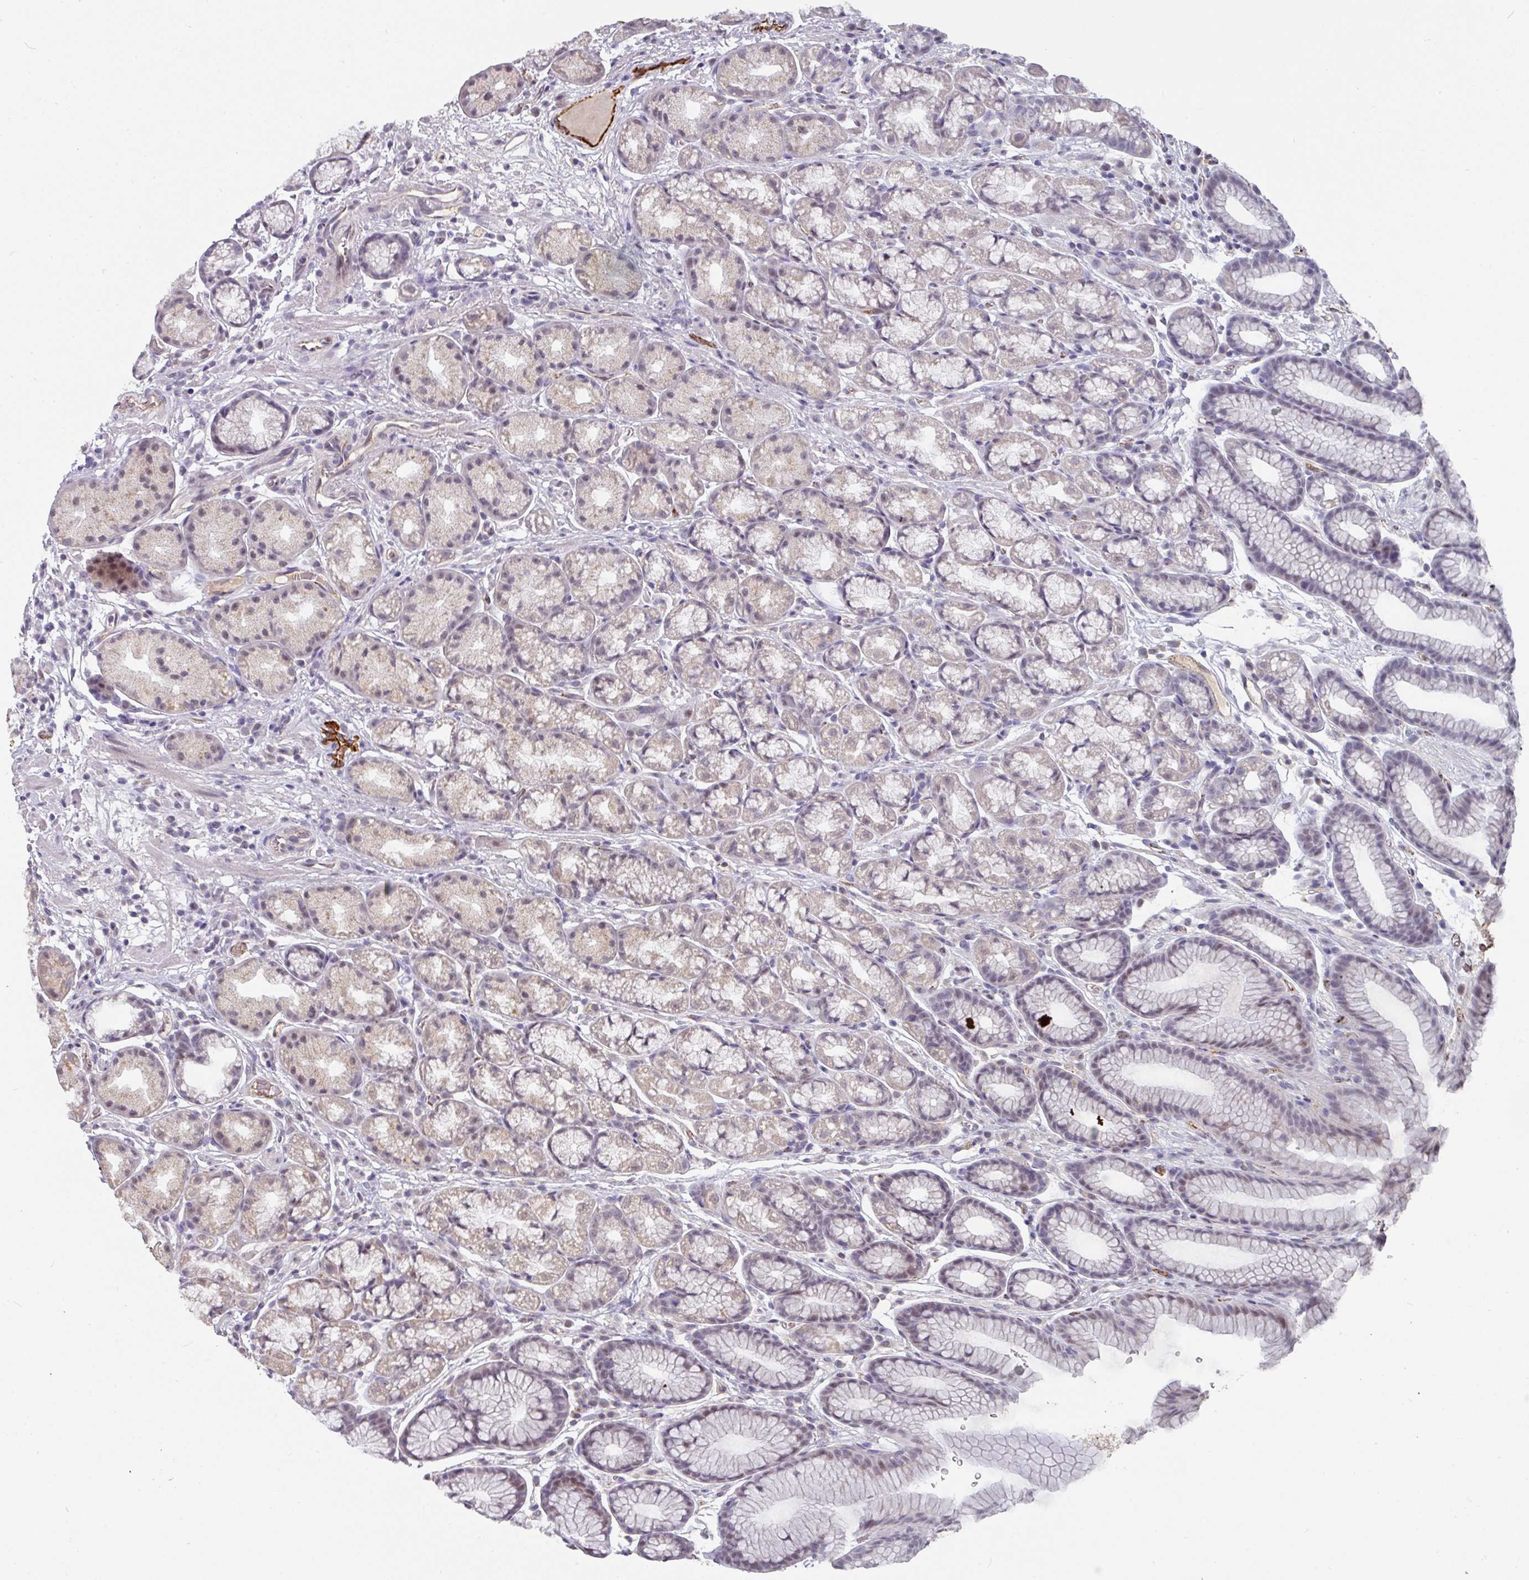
{"staining": {"intensity": "moderate", "quantity": "<25%", "location": "nuclear"}, "tissue": "stomach", "cell_type": "Glandular cells", "image_type": "normal", "snomed": [{"axis": "morphology", "description": "Normal tissue, NOS"}, {"axis": "topography", "description": "Stomach, lower"}], "caption": "Immunohistochemical staining of unremarkable human stomach shows moderate nuclear protein staining in approximately <25% of glandular cells. (IHC, brightfield microscopy, high magnification).", "gene": "SIDT2", "patient": {"sex": "male", "age": 67}}